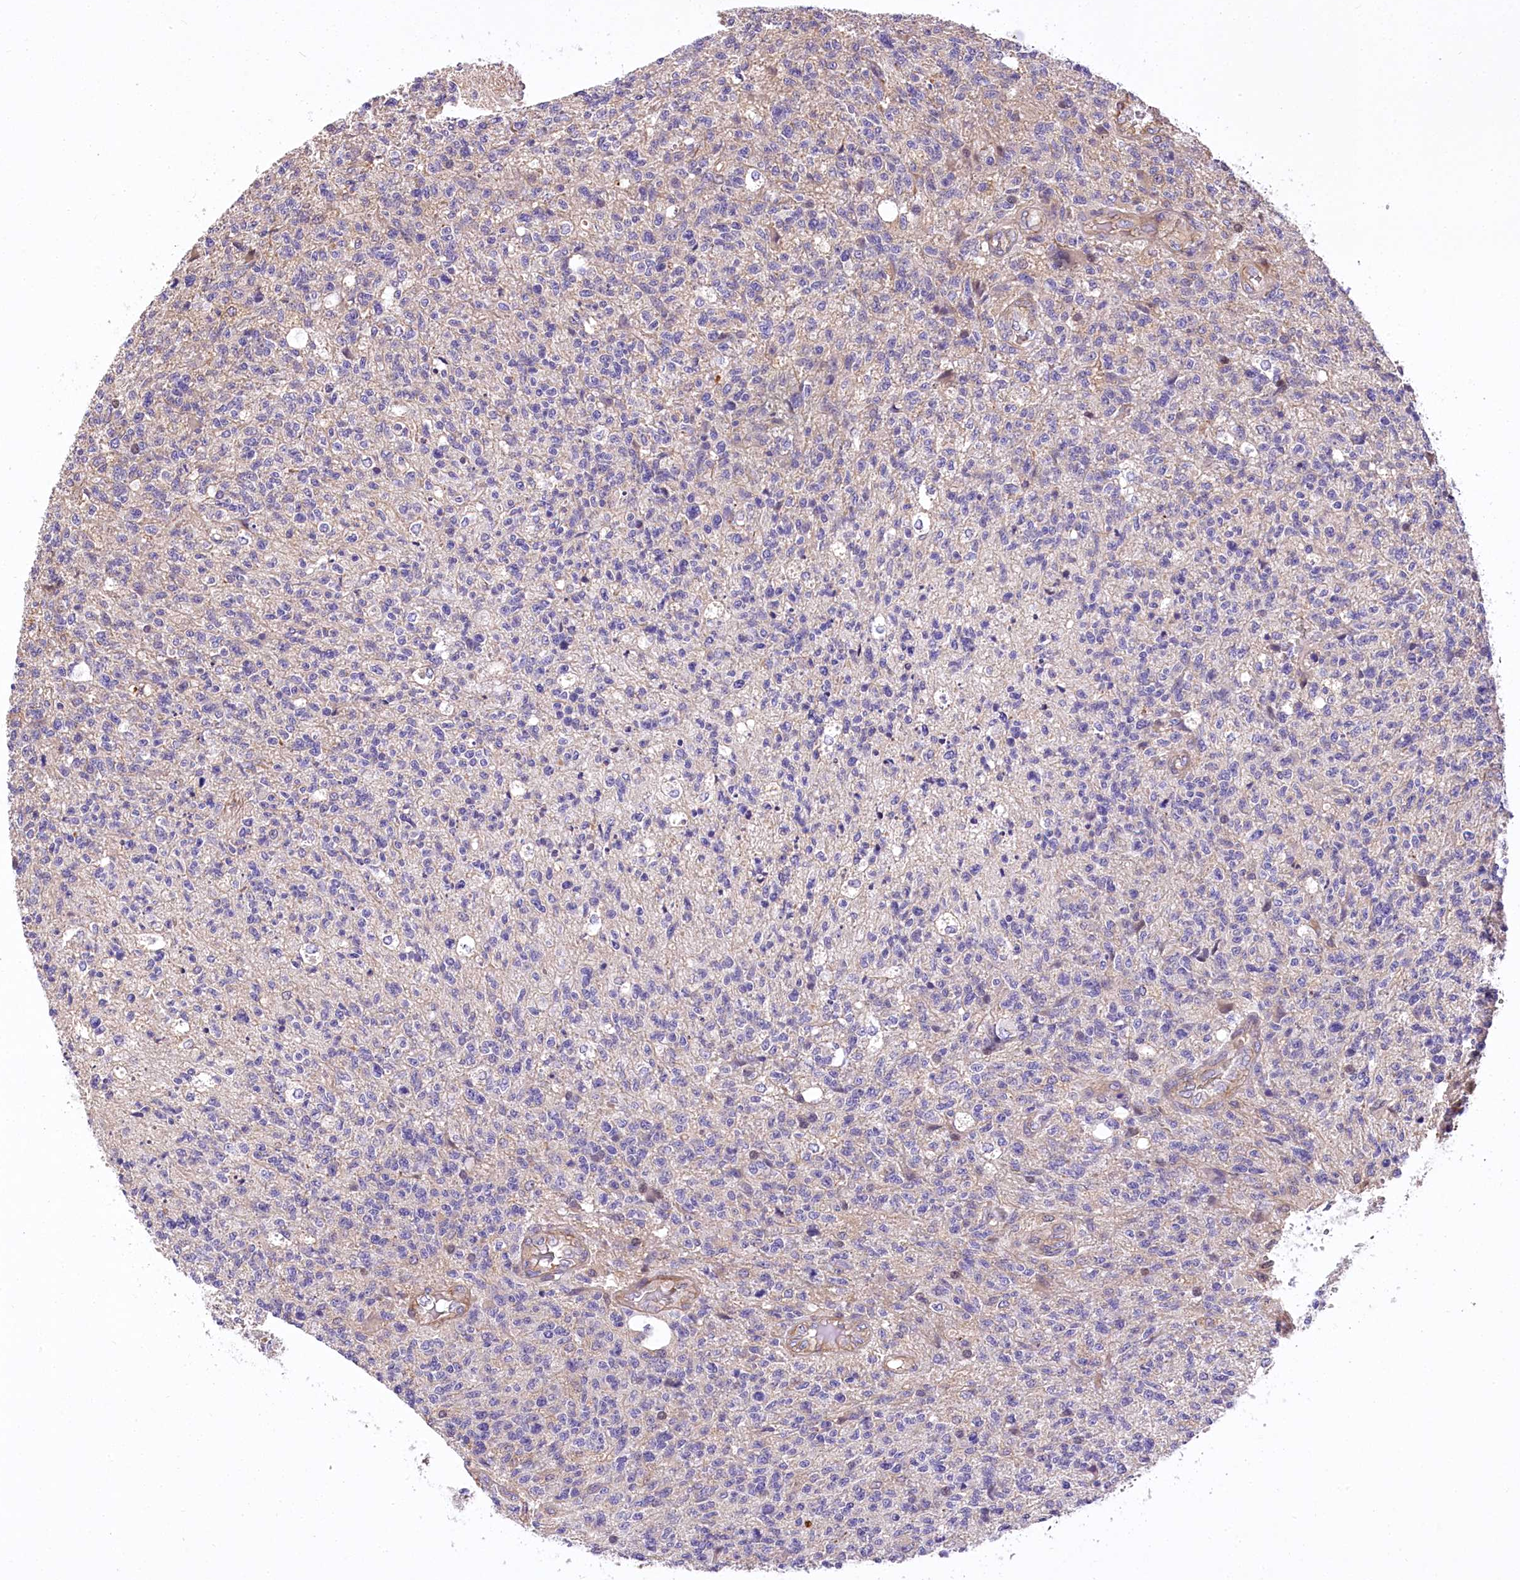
{"staining": {"intensity": "negative", "quantity": "none", "location": "none"}, "tissue": "glioma", "cell_type": "Tumor cells", "image_type": "cancer", "snomed": [{"axis": "morphology", "description": "Glioma, malignant, High grade"}, {"axis": "topography", "description": "Brain"}], "caption": "Protein analysis of high-grade glioma (malignant) shows no significant positivity in tumor cells.", "gene": "DPP3", "patient": {"sex": "male", "age": 56}}